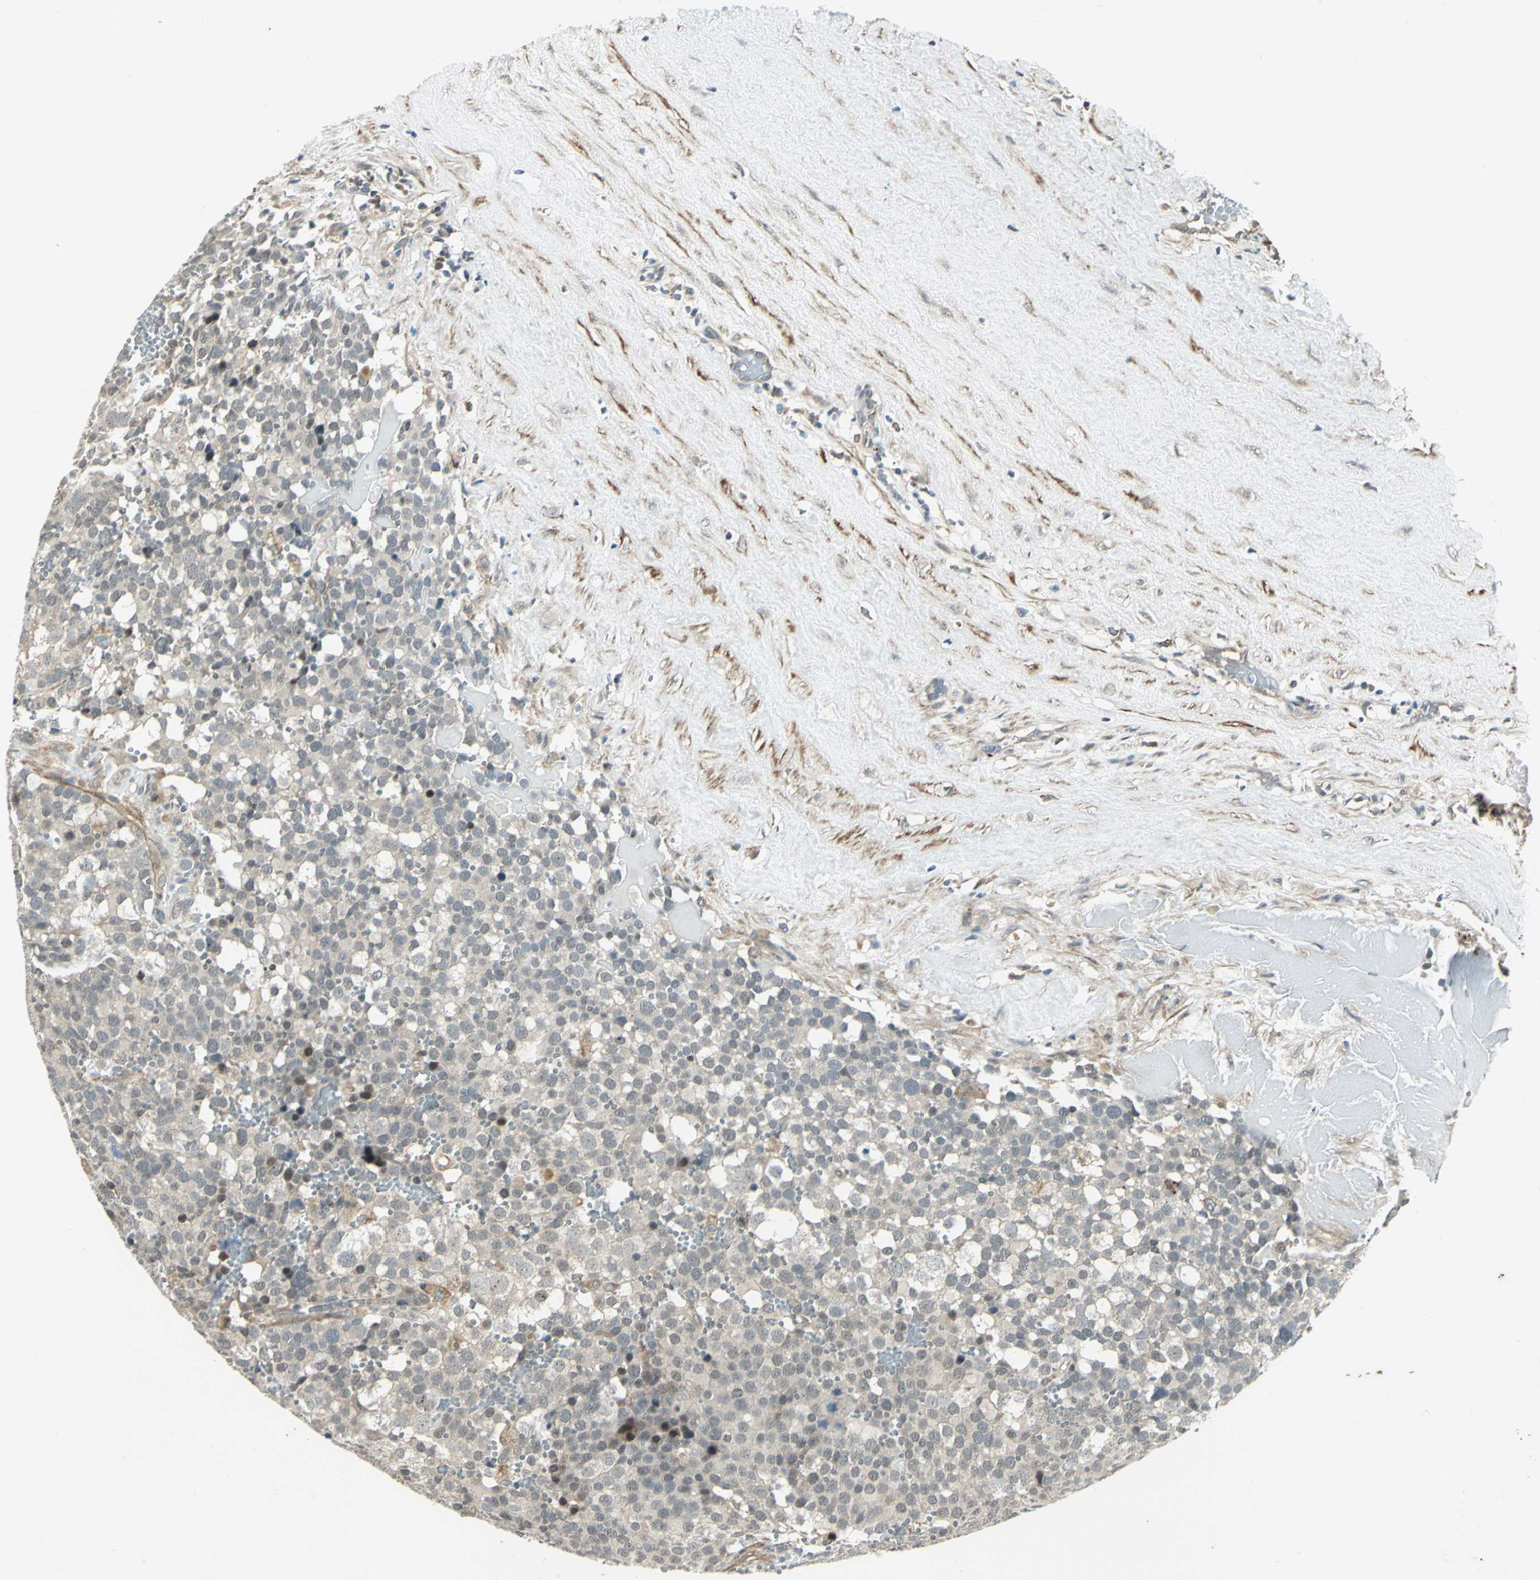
{"staining": {"intensity": "weak", "quantity": "<25%", "location": "cytoplasmic/membranous,nuclear"}, "tissue": "testis cancer", "cell_type": "Tumor cells", "image_type": "cancer", "snomed": [{"axis": "morphology", "description": "Seminoma, NOS"}, {"axis": "topography", "description": "Testis"}], "caption": "DAB immunohistochemical staining of seminoma (testis) reveals no significant expression in tumor cells.", "gene": "PLAGL2", "patient": {"sex": "male", "age": 71}}